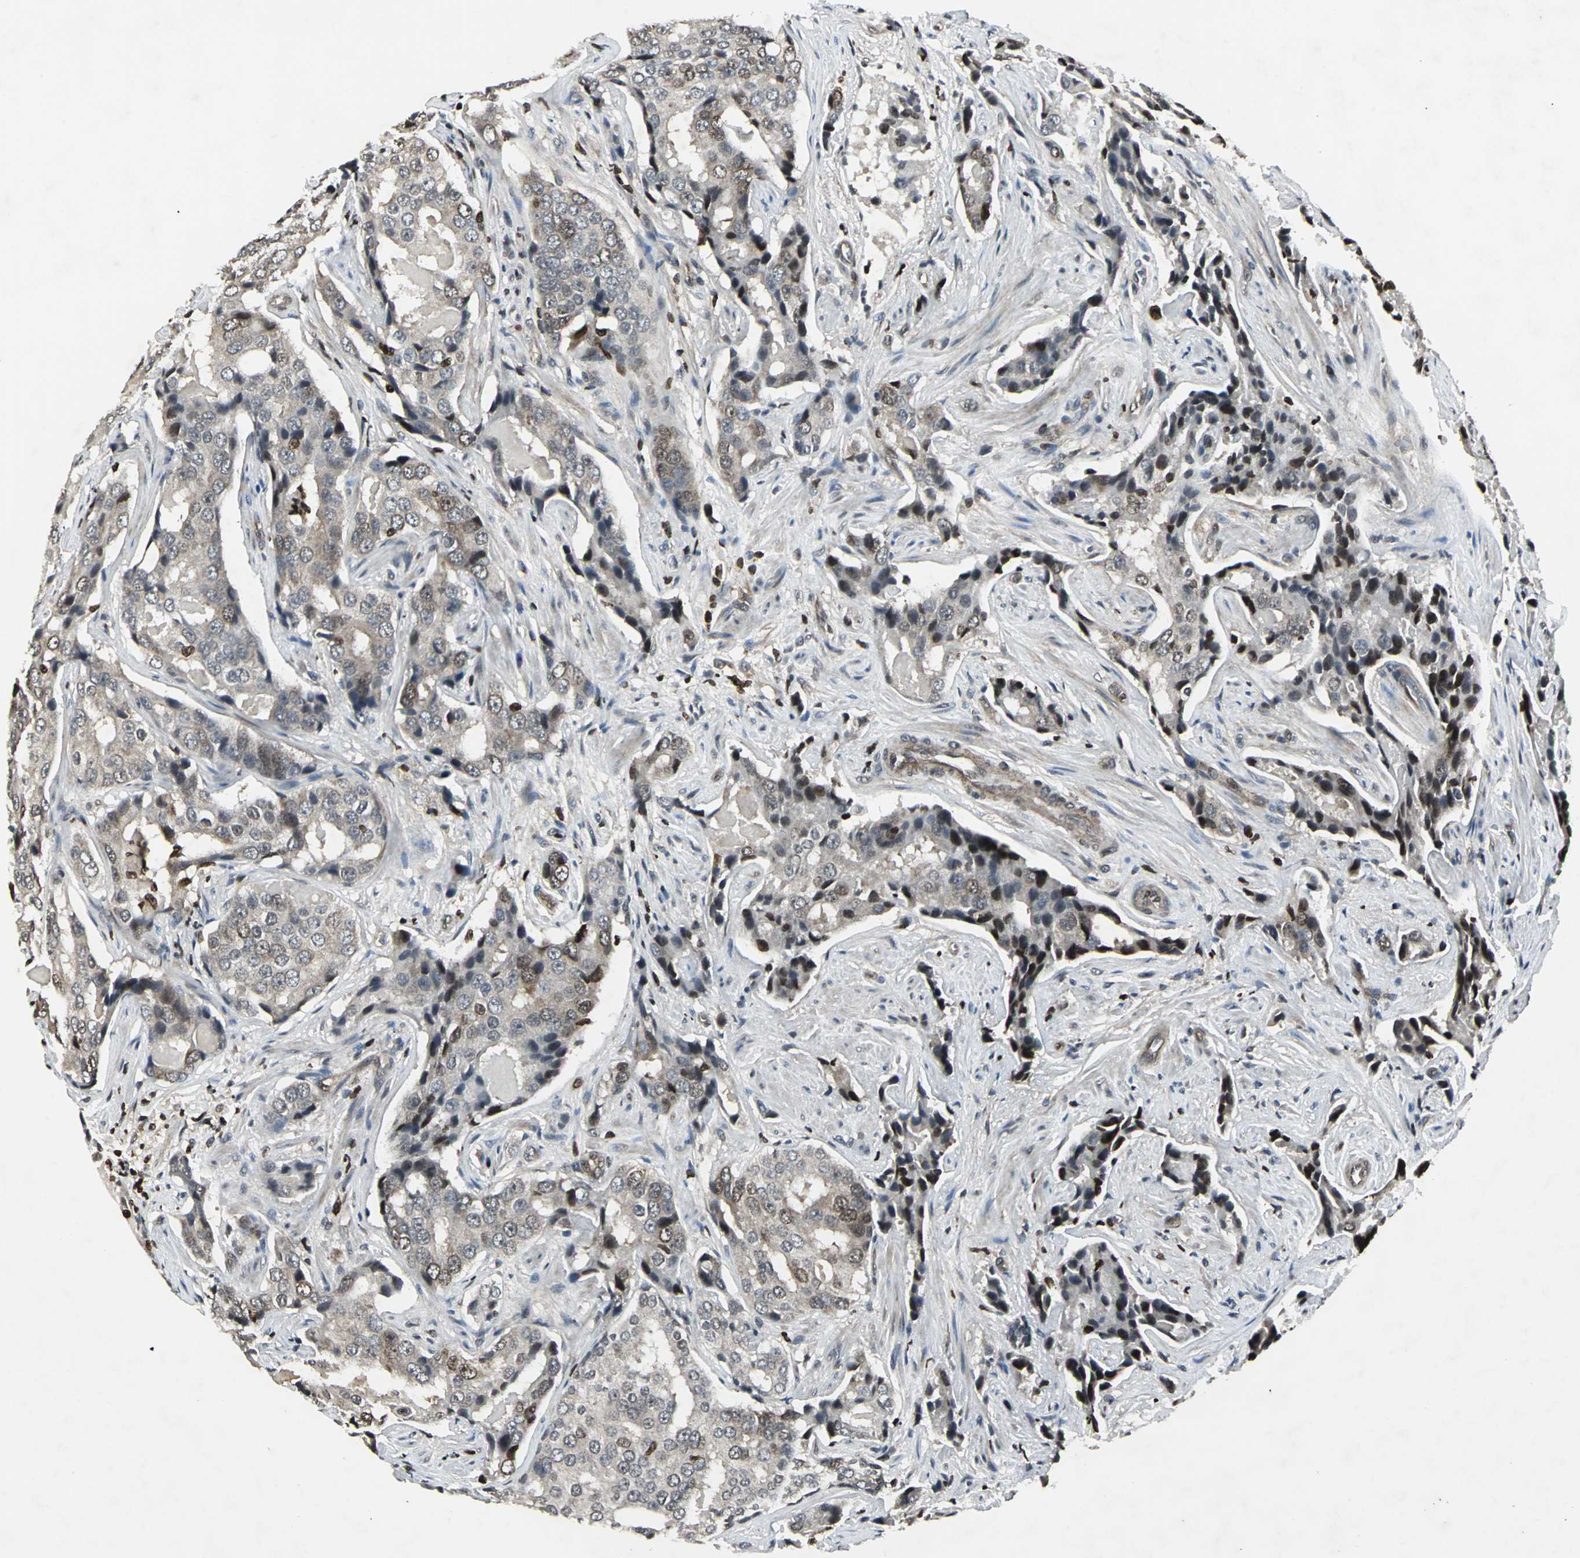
{"staining": {"intensity": "moderate", "quantity": "25%-75%", "location": "cytoplasmic/membranous,nuclear"}, "tissue": "prostate cancer", "cell_type": "Tumor cells", "image_type": "cancer", "snomed": [{"axis": "morphology", "description": "Adenocarcinoma, High grade"}, {"axis": "topography", "description": "Prostate"}], "caption": "A high-resolution histopathology image shows IHC staining of prostate cancer (adenocarcinoma (high-grade)), which displays moderate cytoplasmic/membranous and nuclear staining in about 25%-75% of tumor cells.", "gene": "AHR", "patient": {"sex": "male", "age": 58}}